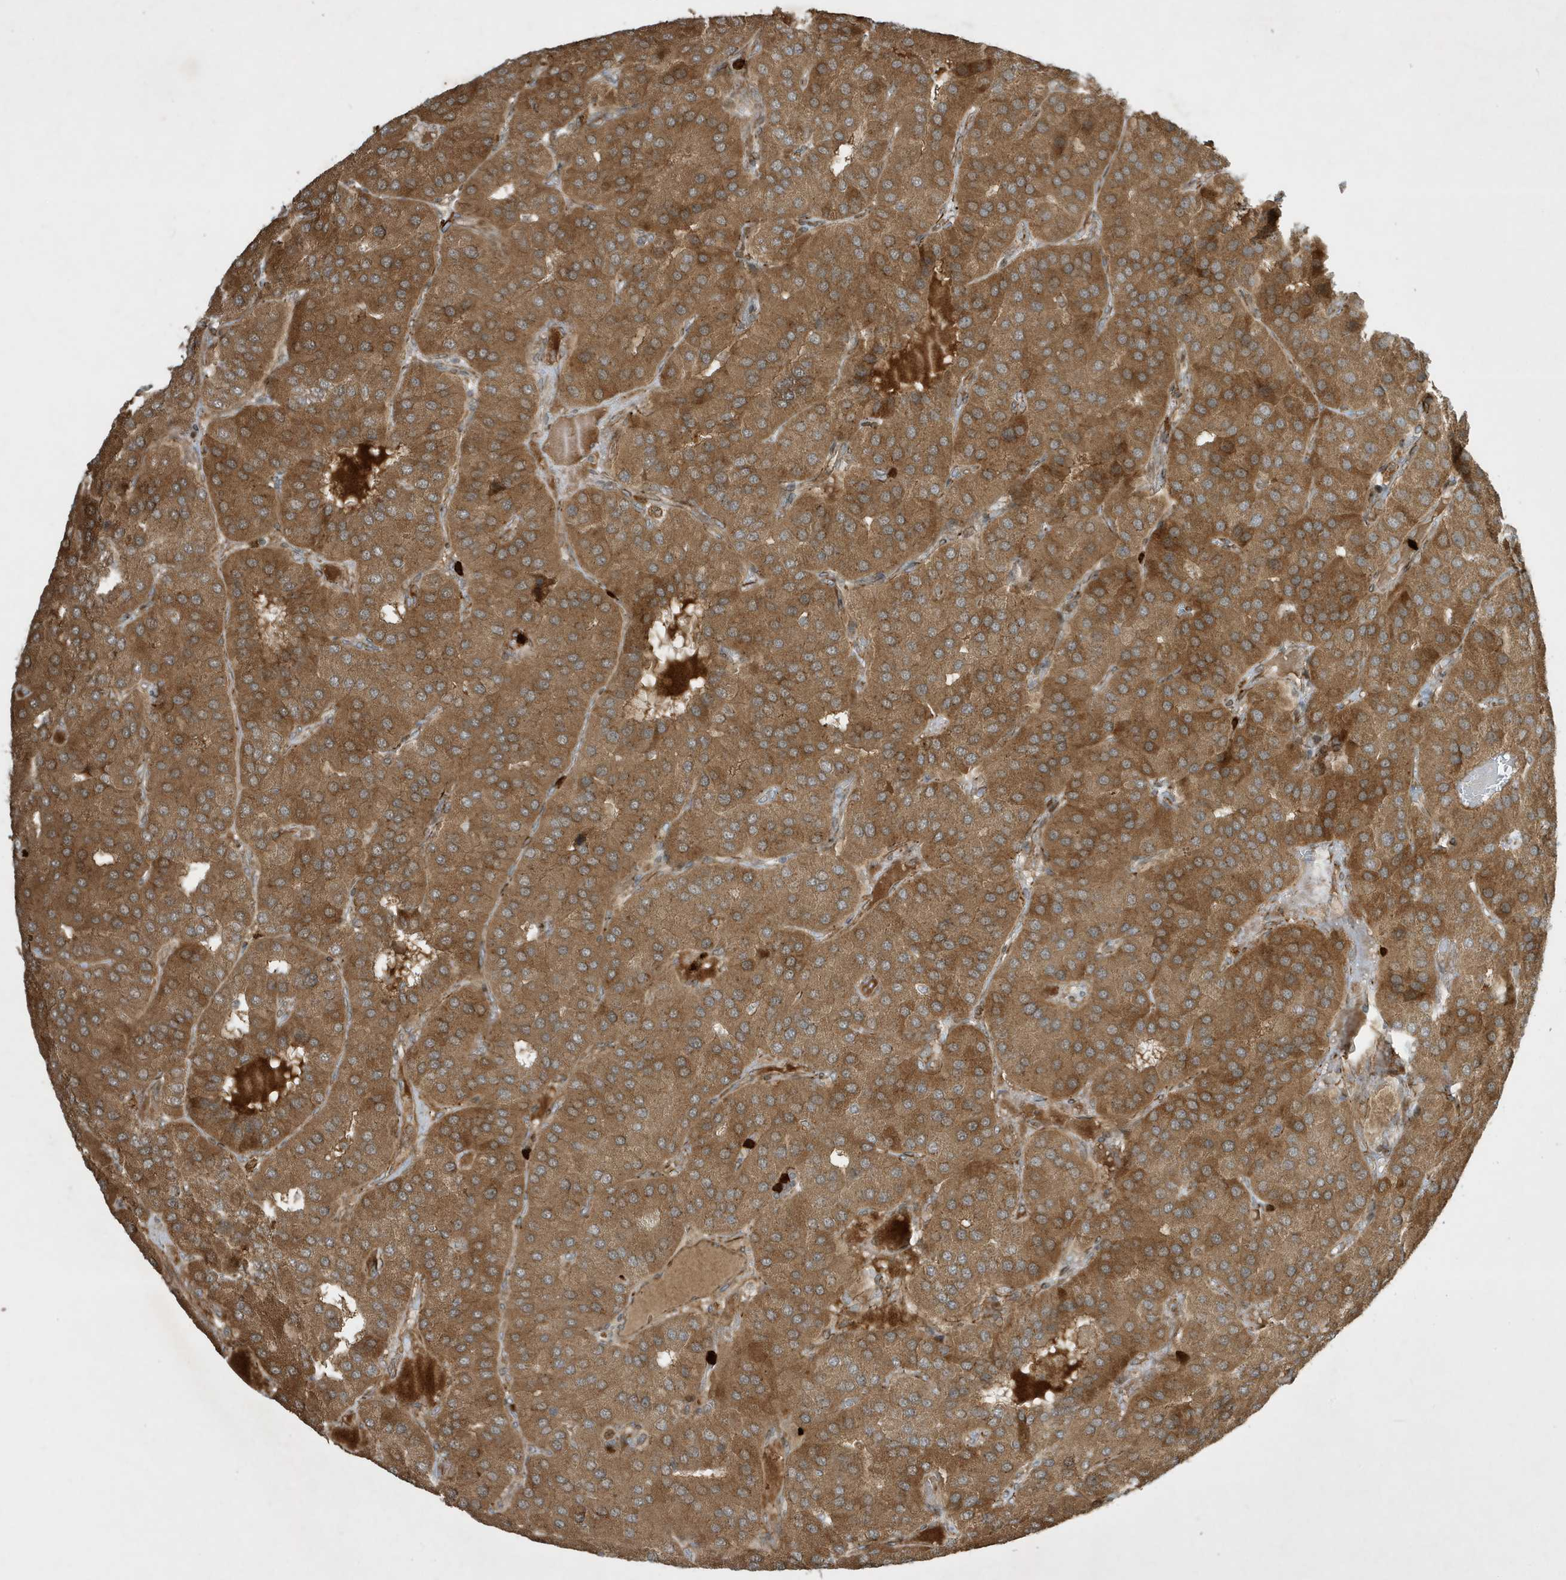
{"staining": {"intensity": "moderate", "quantity": ">75%", "location": "cytoplasmic/membranous"}, "tissue": "parathyroid gland", "cell_type": "Glandular cells", "image_type": "normal", "snomed": [{"axis": "morphology", "description": "Normal tissue, NOS"}, {"axis": "morphology", "description": "Adenoma, NOS"}, {"axis": "topography", "description": "Parathyroid gland"}], "caption": "Immunohistochemical staining of normal human parathyroid gland reveals medium levels of moderate cytoplasmic/membranous positivity in approximately >75% of glandular cells. (DAB (3,3'-diaminobenzidine) IHC, brown staining for protein, blue staining for nuclei).", "gene": "IFT57", "patient": {"sex": "female", "age": 86}}